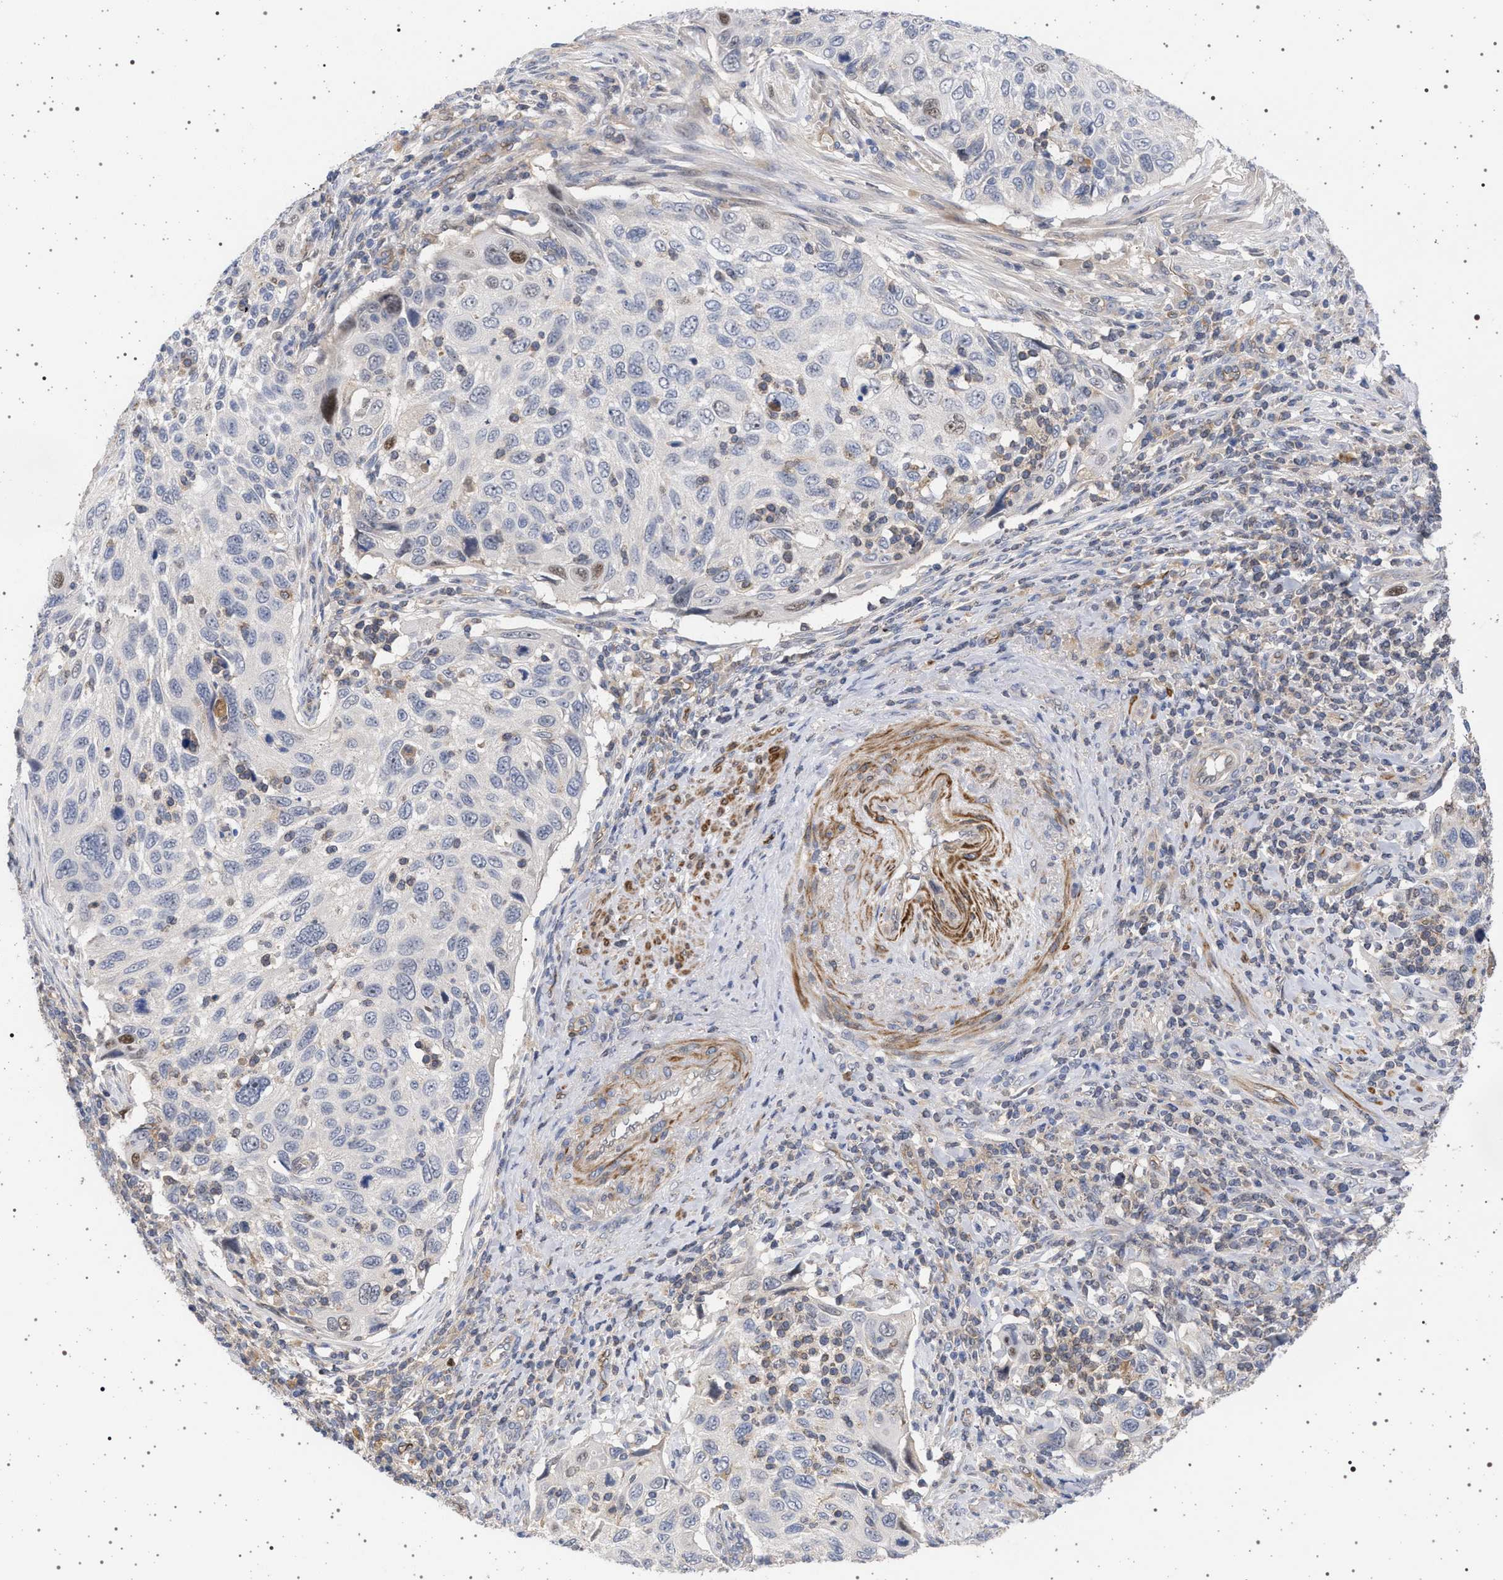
{"staining": {"intensity": "moderate", "quantity": "<25%", "location": "nuclear"}, "tissue": "cervical cancer", "cell_type": "Tumor cells", "image_type": "cancer", "snomed": [{"axis": "morphology", "description": "Squamous cell carcinoma, NOS"}, {"axis": "topography", "description": "Cervix"}], "caption": "High-power microscopy captured an IHC image of cervical squamous cell carcinoma, revealing moderate nuclear expression in approximately <25% of tumor cells.", "gene": "RBM48", "patient": {"sex": "female", "age": 70}}